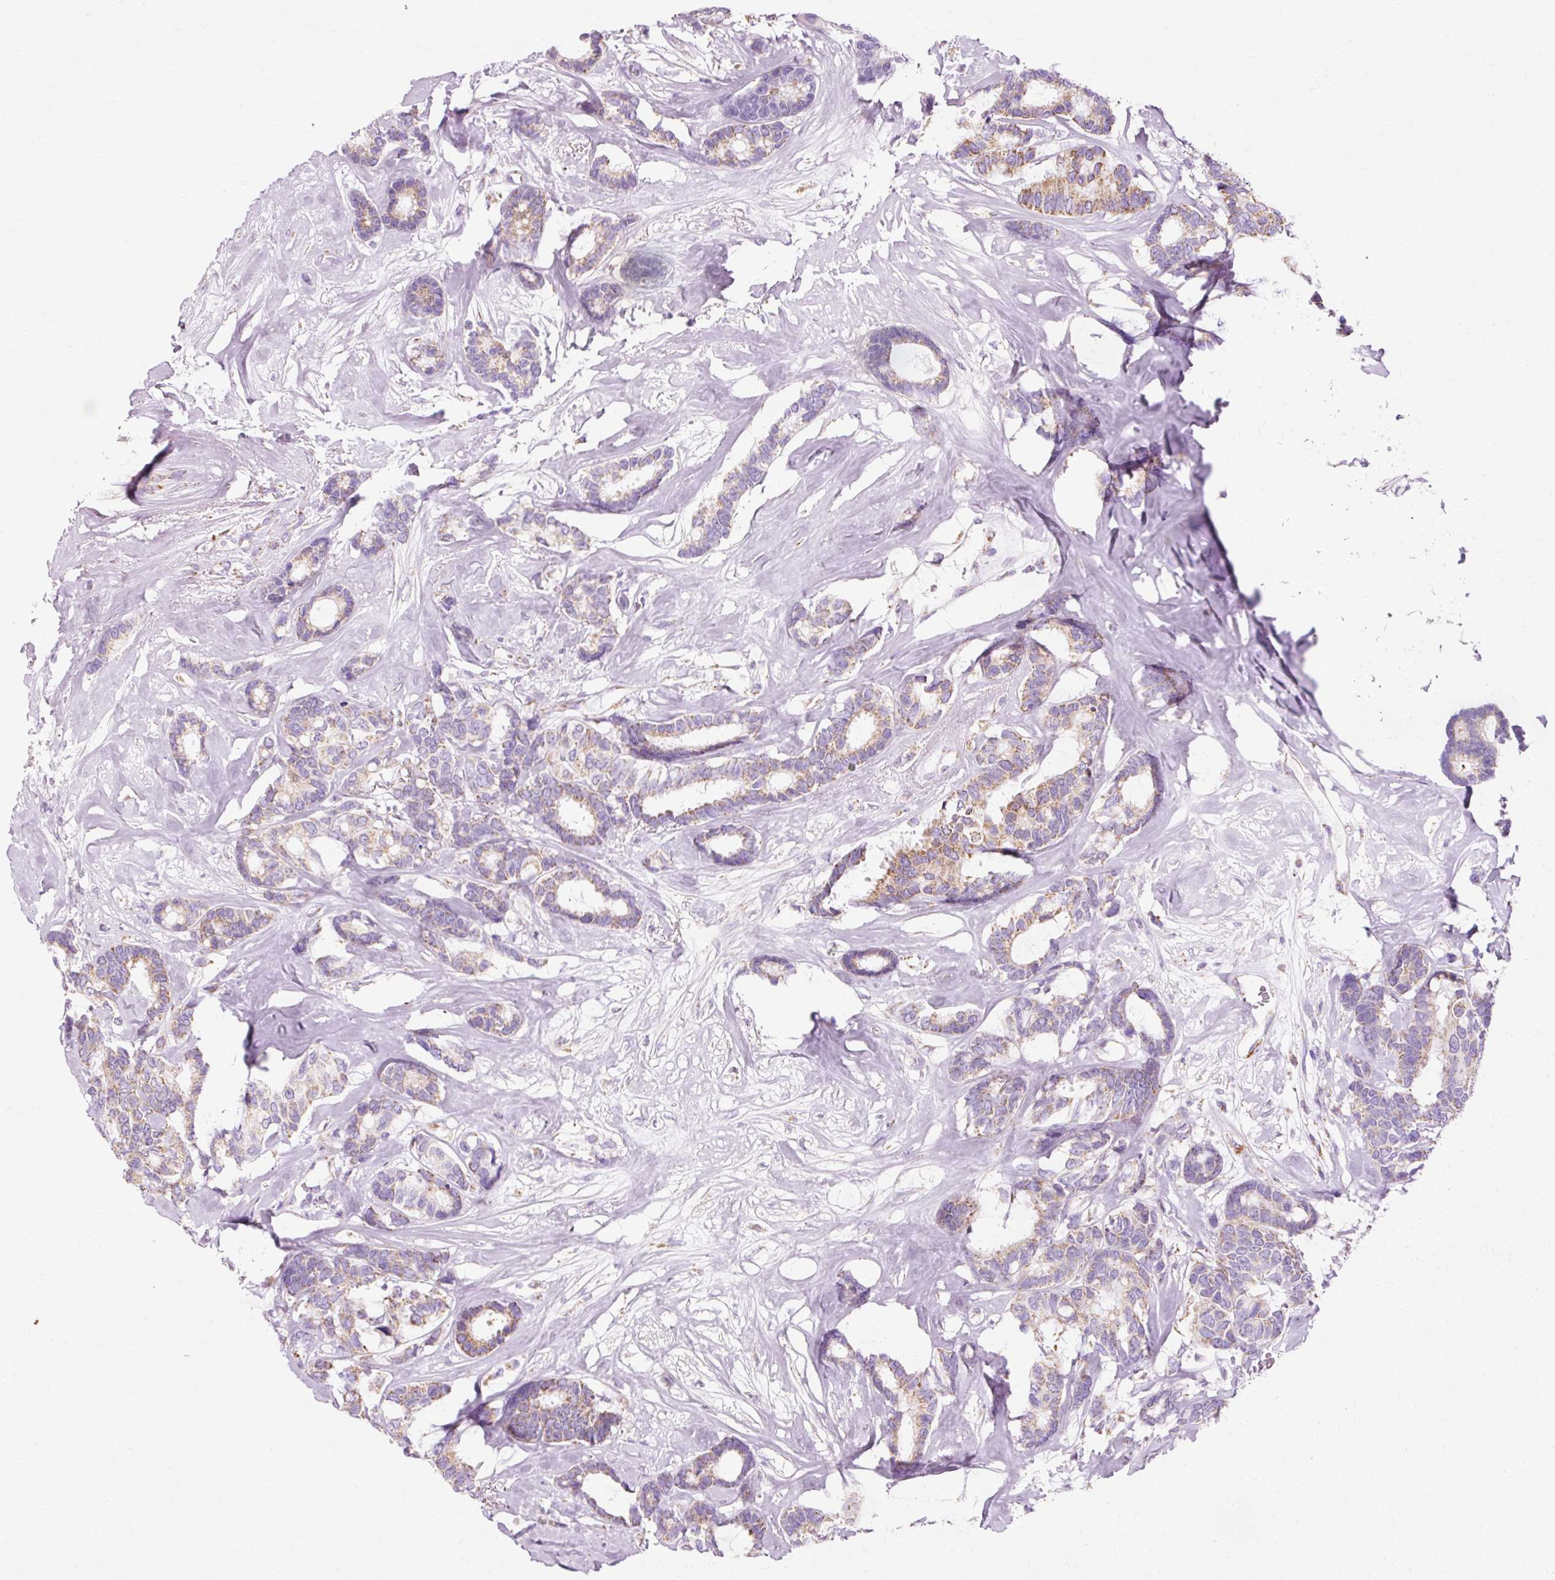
{"staining": {"intensity": "moderate", "quantity": "25%-75%", "location": "cytoplasmic/membranous"}, "tissue": "breast cancer", "cell_type": "Tumor cells", "image_type": "cancer", "snomed": [{"axis": "morphology", "description": "Duct carcinoma"}, {"axis": "topography", "description": "Breast"}], "caption": "Approximately 25%-75% of tumor cells in human breast invasive ductal carcinoma show moderate cytoplasmic/membranous protein positivity as visualized by brown immunohistochemical staining.", "gene": "ATP5PO", "patient": {"sex": "female", "age": 87}}